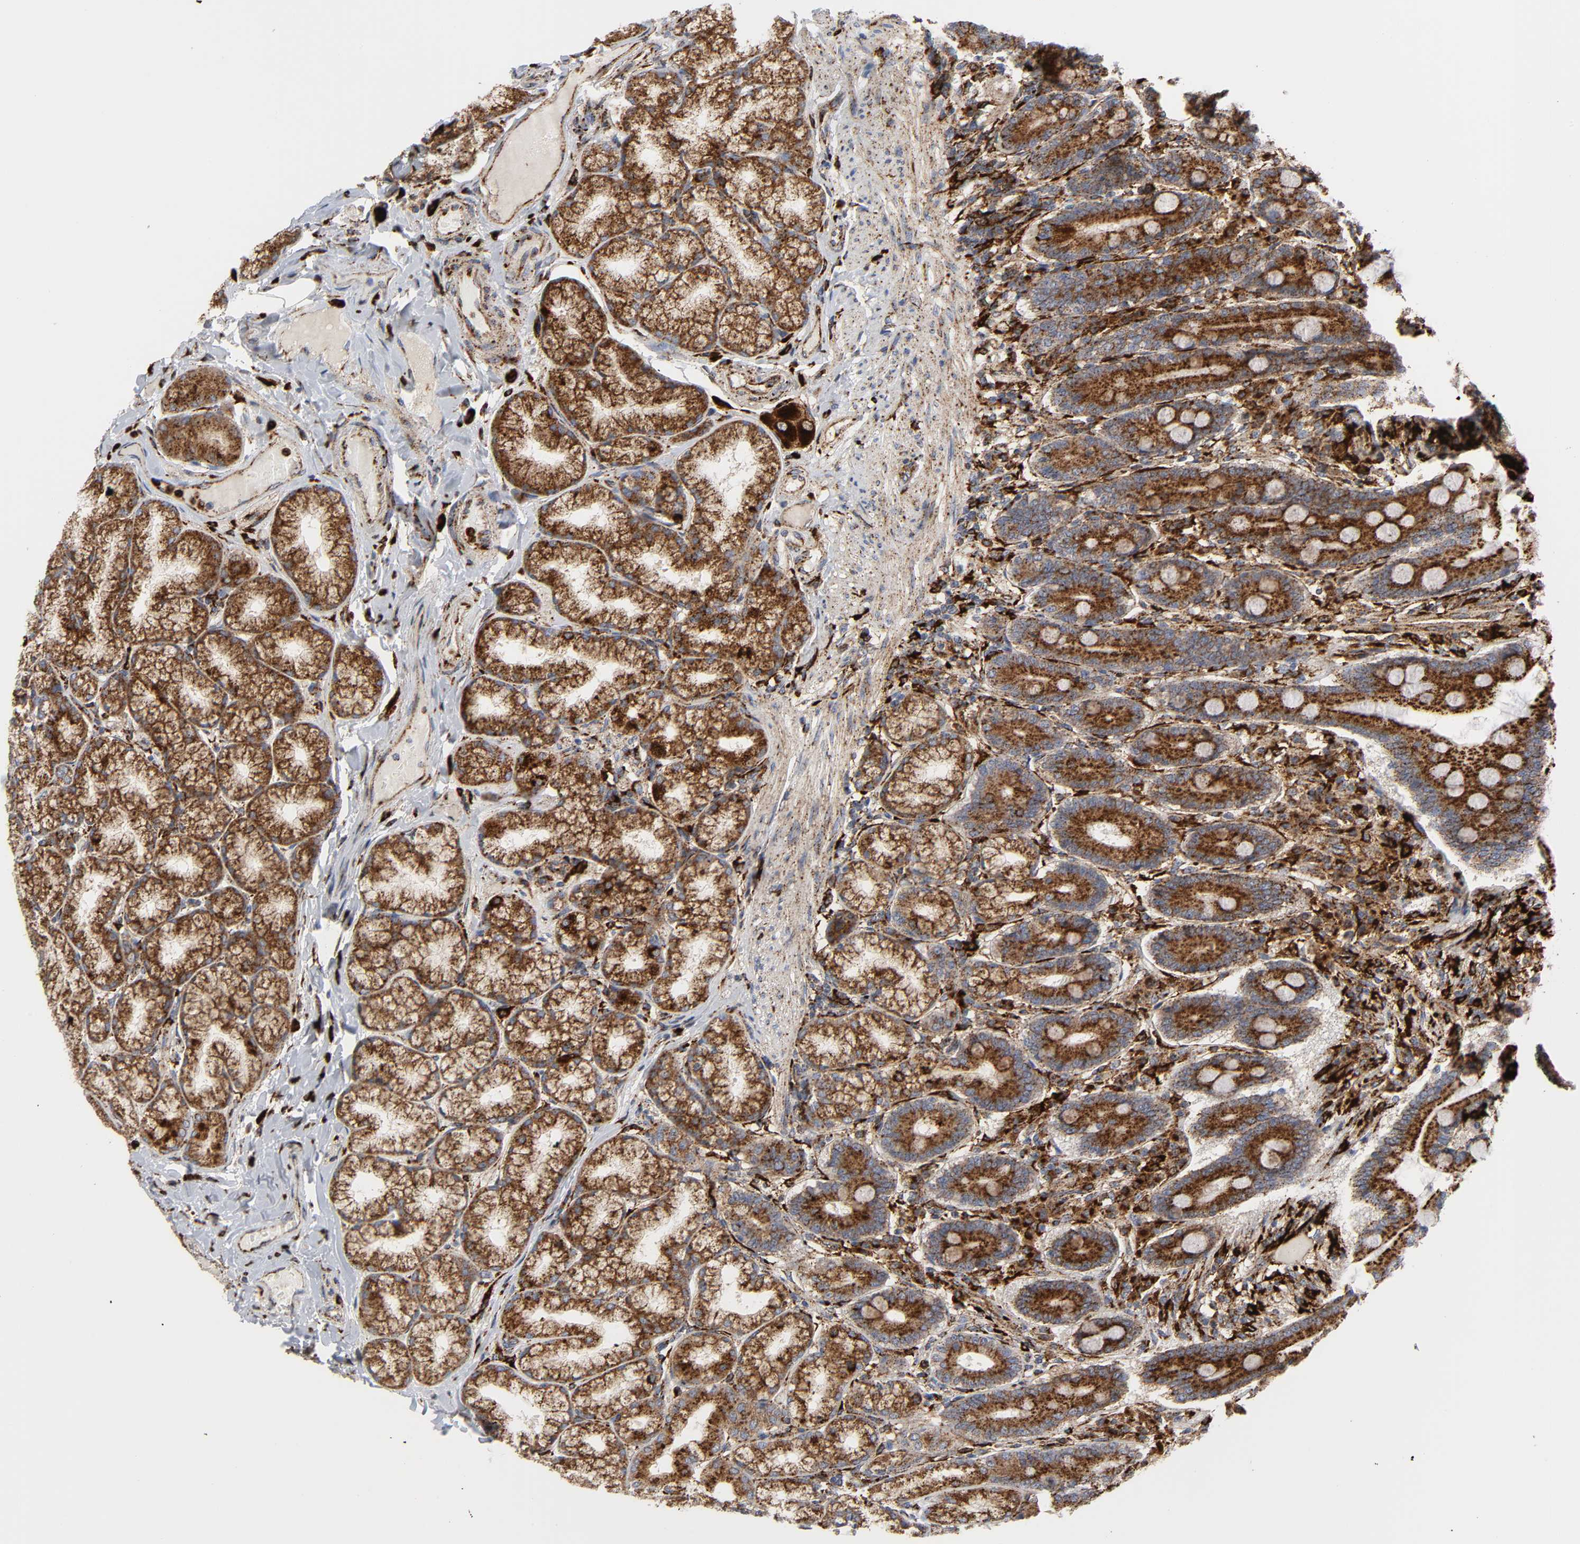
{"staining": {"intensity": "strong", "quantity": ">75%", "location": "cytoplasmic/membranous"}, "tissue": "duodenum", "cell_type": "Glandular cells", "image_type": "normal", "snomed": [{"axis": "morphology", "description": "Normal tissue, NOS"}, {"axis": "topography", "description": "Duodenum"}], "caption": "A brown stain labels strong cytoplasmic/membranous positivity of a protein in glandular cells of benign duodenum.", "gene": "PSAP", "patient": {"sex": "female", "age": 64}}